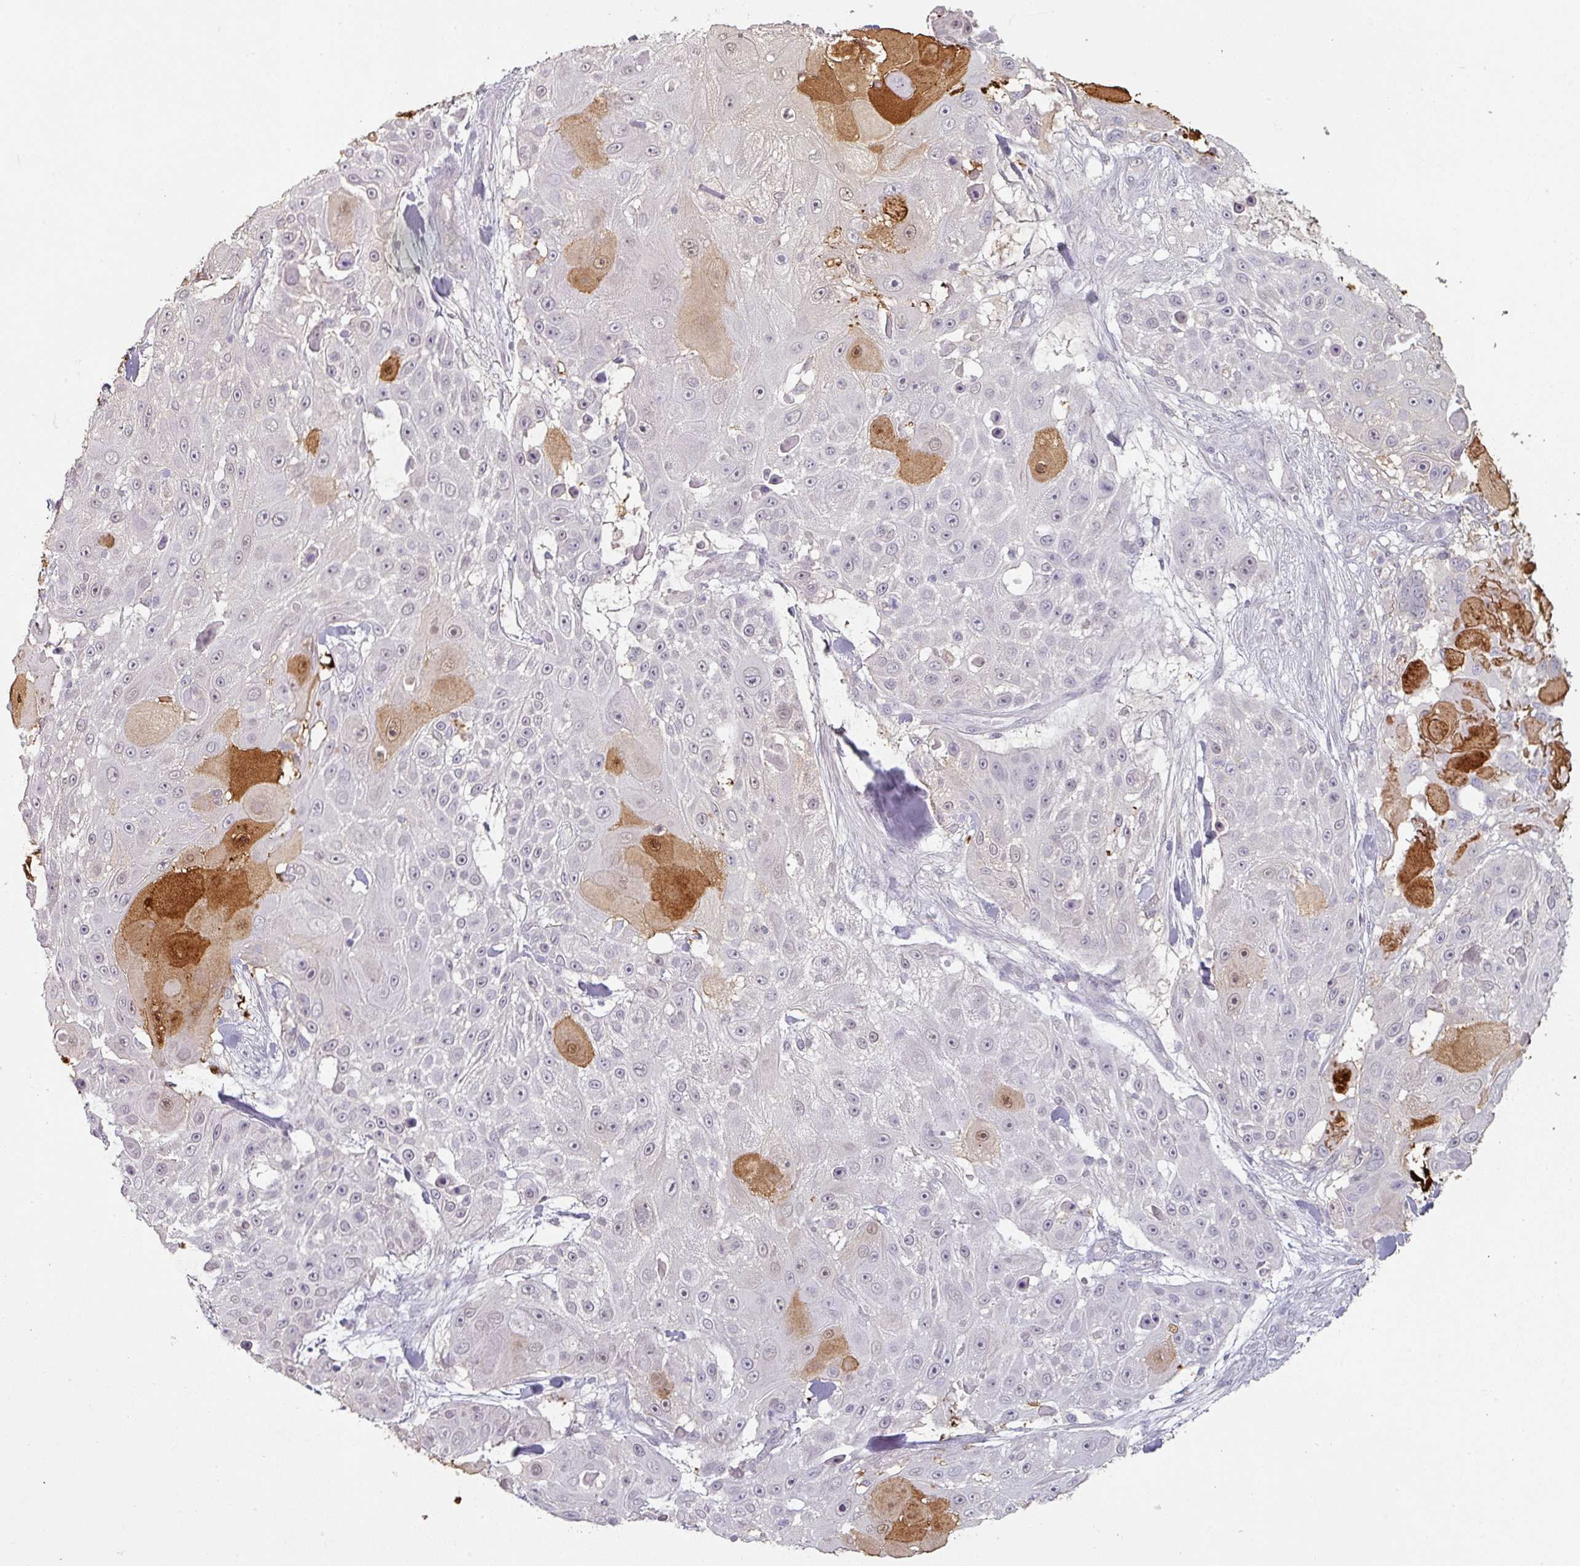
{"staining": {"intensity": "strong", "quantity": "<25%", "location": "cytoplasmic/membranous,nuclear"}, "tissue": "skin cancer", "cell_type": "Tumor cells", "image_type": "cancer", "snomed": [{"axis": "morphology", "description": "Squamous cell carcinoma, NOS"}, {"axis": "topography", "description": "Skin"}], "caption": "Immunohistochemical staining of human skin cancer (squamous cell carcinoma) displays medium levels of strong cytoplasmic/membranous and nuclear protein expression in approximately <25% of tumor cells. The staining is performed using DAB (3,3'-diaminobenzidine) brown chromogen to label protein expression. The nuclei are counter-stained blue using hematoxylin.", "gene": "SPRR1A", "patient": {"sex": "female", "age": 86}}